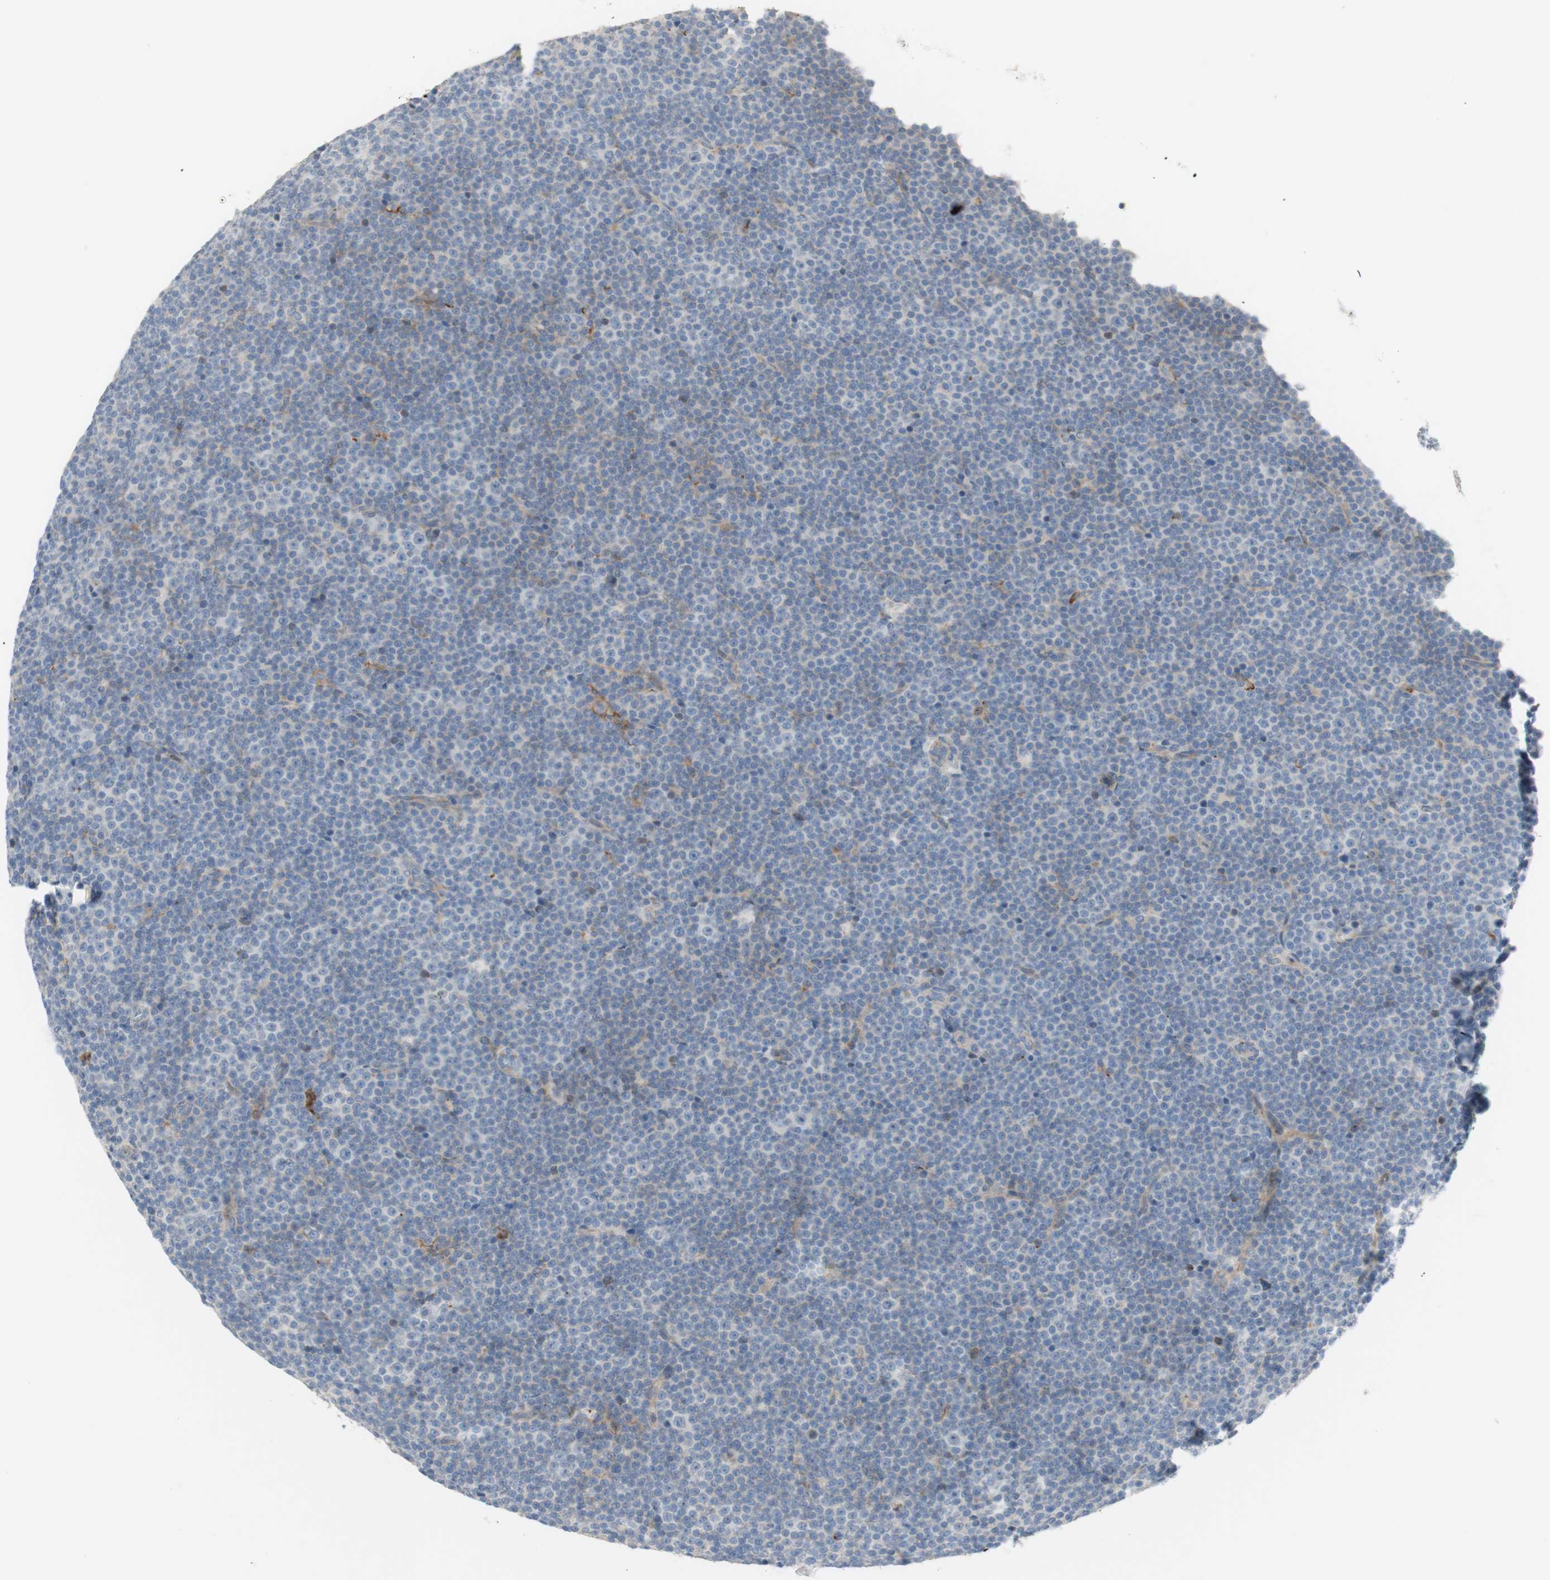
{"staining": {"intensity": "negative", "quantity": "none", "location": "none"}, "tissue": "lymphoma", "cell_type": "Tumor cells", "image_type": "cancer", "snomed": [{"axis": "morphology", "description": "Malignant lymphoma, non-Hodgkin's type, Low grade"}, {"axis": "topography", "description": "Lymph node"}], "caption": "Tumor cells show no significant protein expression in lymphoma.", "gene": "MANEA", "patient": {"sex": "female", "age": 67}}